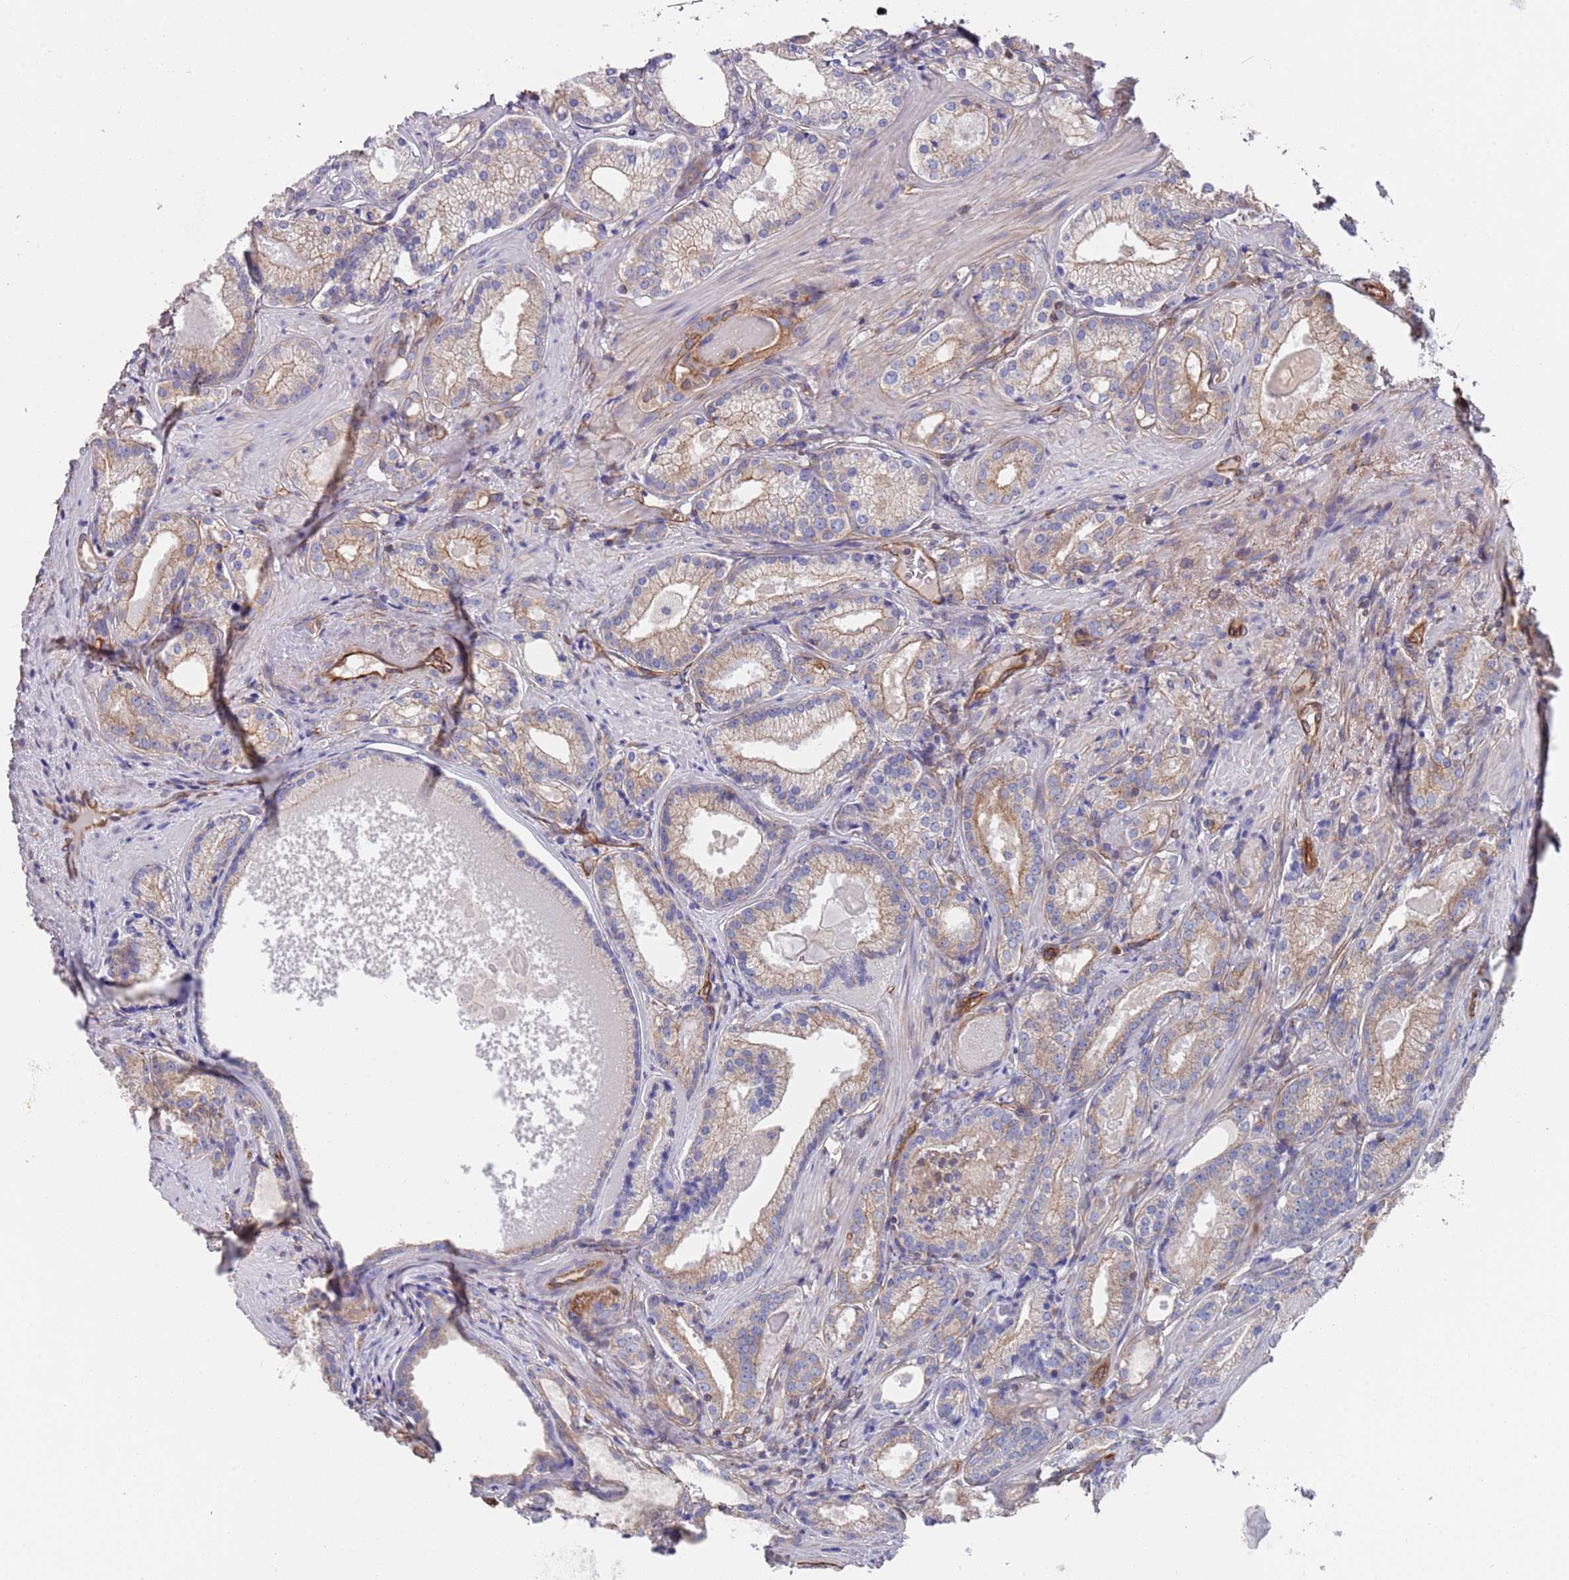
{"staining": {"intensity": "weak", "quantity": "25%-75%", "location": "cytoplasmic/membranous"}, "tissue": "prostate cancer", "cell_type": "Tumor cells", "image_type": "cancer", "snomed": [{"axis": "morphology", "description": "Adenocarcinoma, Low grade"}, {"axis": "topography", "description": "Prostate"}], "caption": "The image demonstrates a brown stain indicating the presence of a protein in the cytoplasmic/membranous of tumor cells in prostate adenocarcinoma (low-grade).", "gene": "JAKMIP2", "patient": {"sex": "male", "age": 57}}